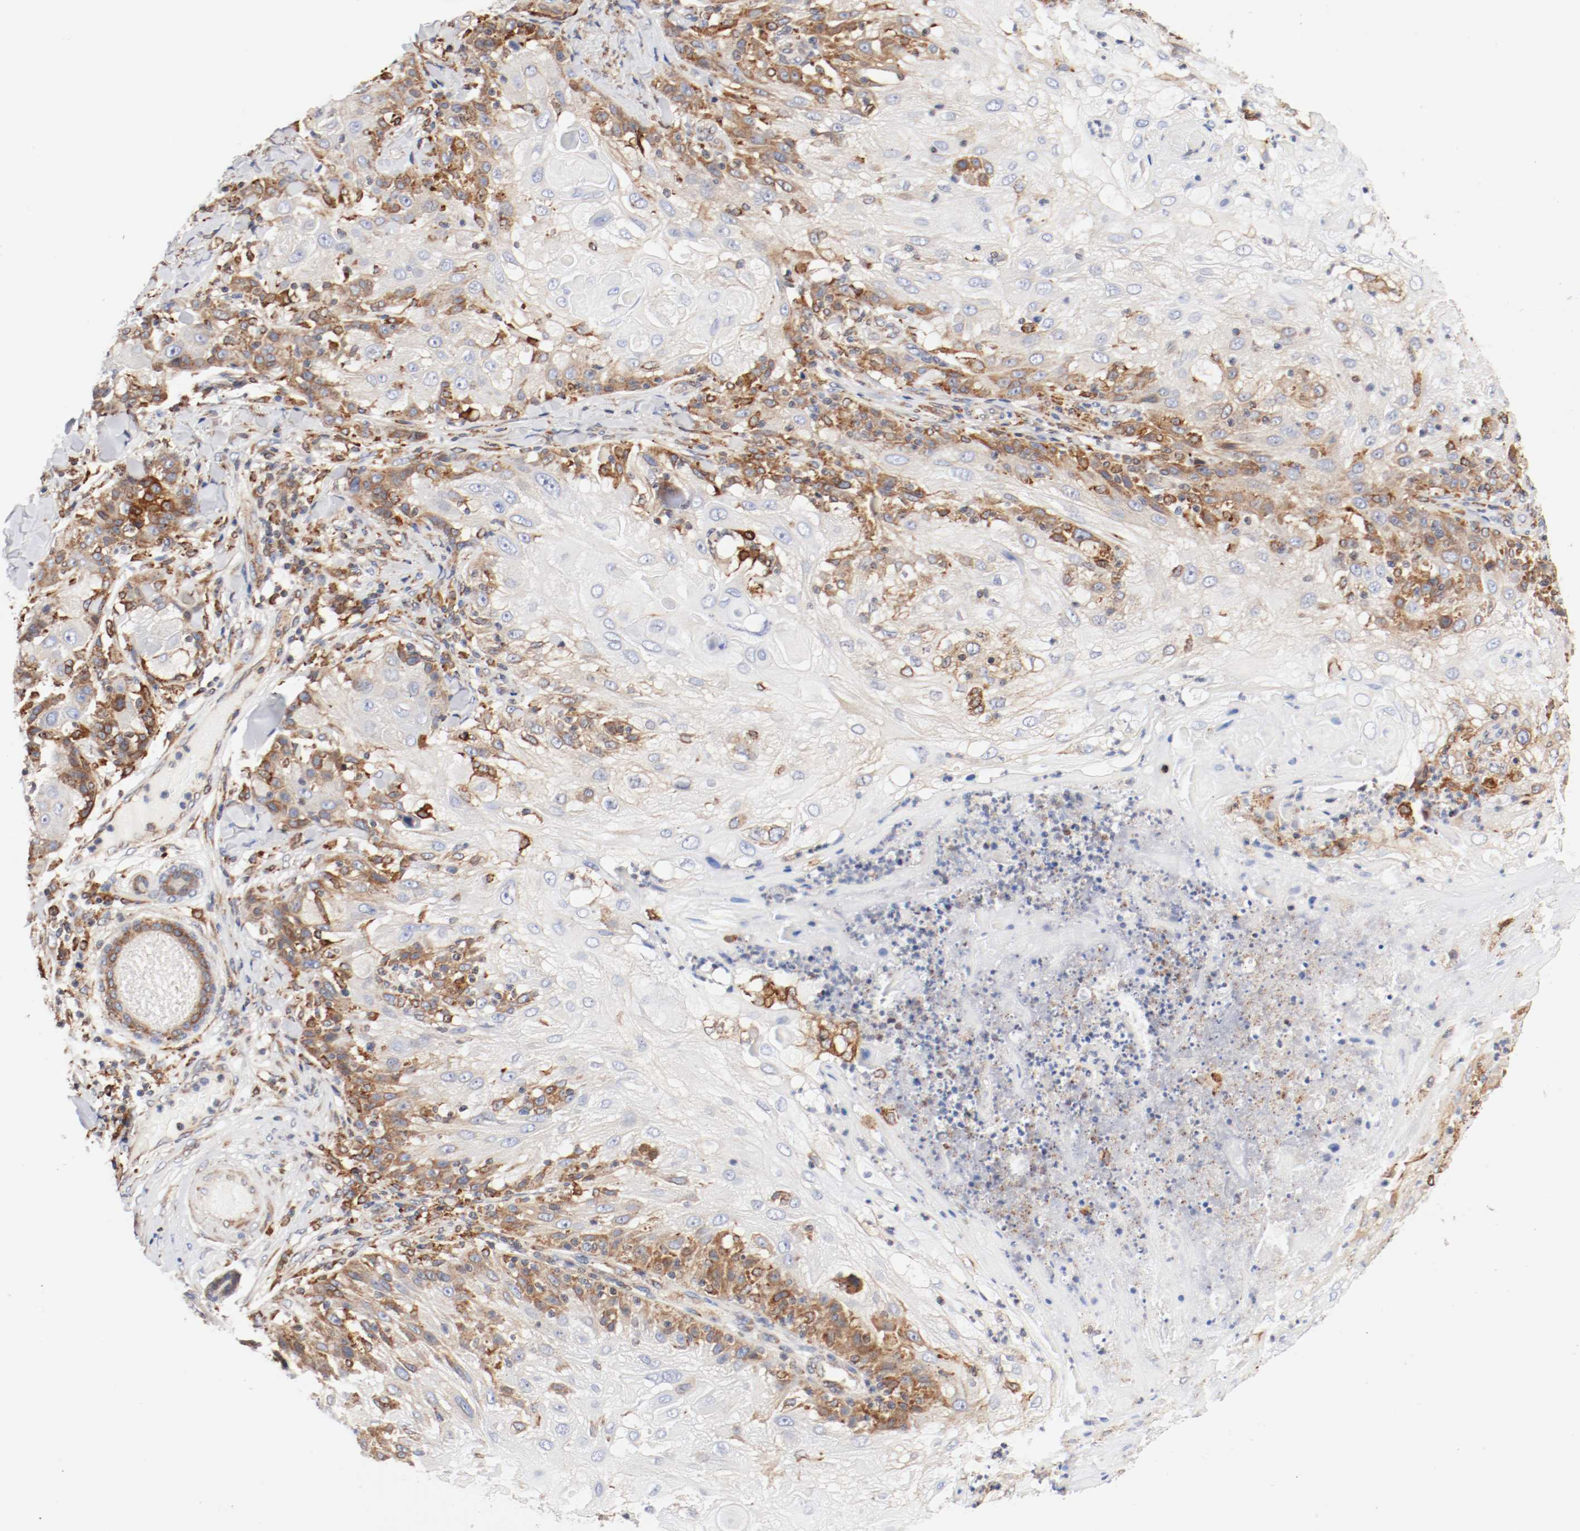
{"staining": {"intensity": "moderate", "quantity": "25%-75%", "location": "cytoplasmic/membranous"}, "tissue": "skin cancer", "cell_type": "Tumor cells", "image_type": "cancer", "snomed": [{"axis": "morphology", "description": "Normal tissue, NOS"}, {"axis": "morphology", "description": "Squamous cell carcinoma, NOS"}, {"axis": "topography", "description": "Skin"}], "caption": "DAB immunohistochemical staining of skin squamous cell carcinoma demonstrates moderate cytoplasmic/membranous protein staining in approximately 25%-75% of tumor cells.", "gene": "PDPK1", "patient": {"sex": "female", "age": 83}}